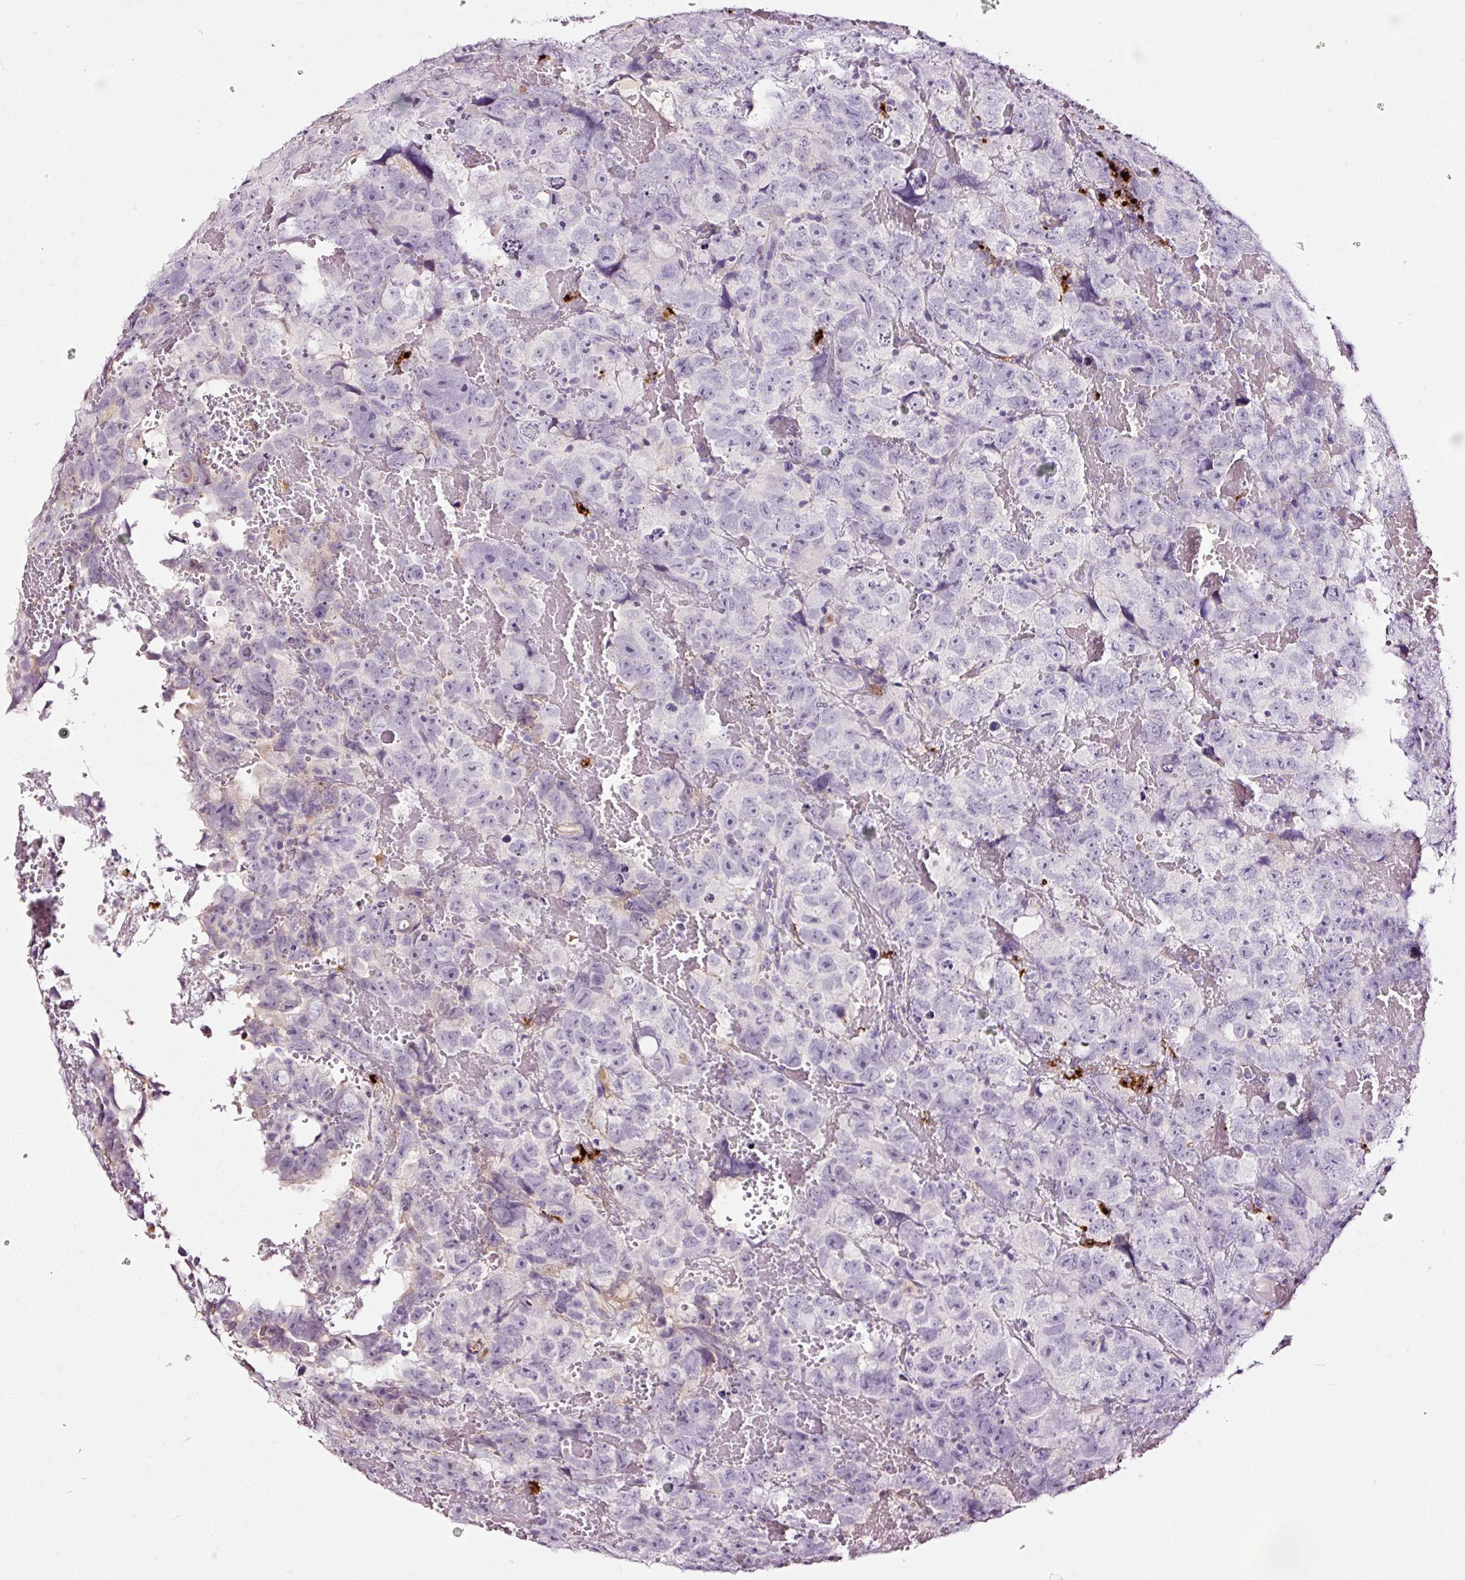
{"staining": {"intensity": "negative", "quantity": "none", "location": "none"}, "tissue": "testis cancer", "cell_type": "Tumor cells", "image_type": "cancer", "snomed": [{"axis": "morphology", "description": "Carcinoma, Embryonal, NOS"}, {"axis": "topography", "description": "Testis"}], "caption": "IHC of human testis embryonal carcinoma shows no expression in tumor cells.", "gene": "LAMP3", "patient": {"sex": "male", "age": 45}}